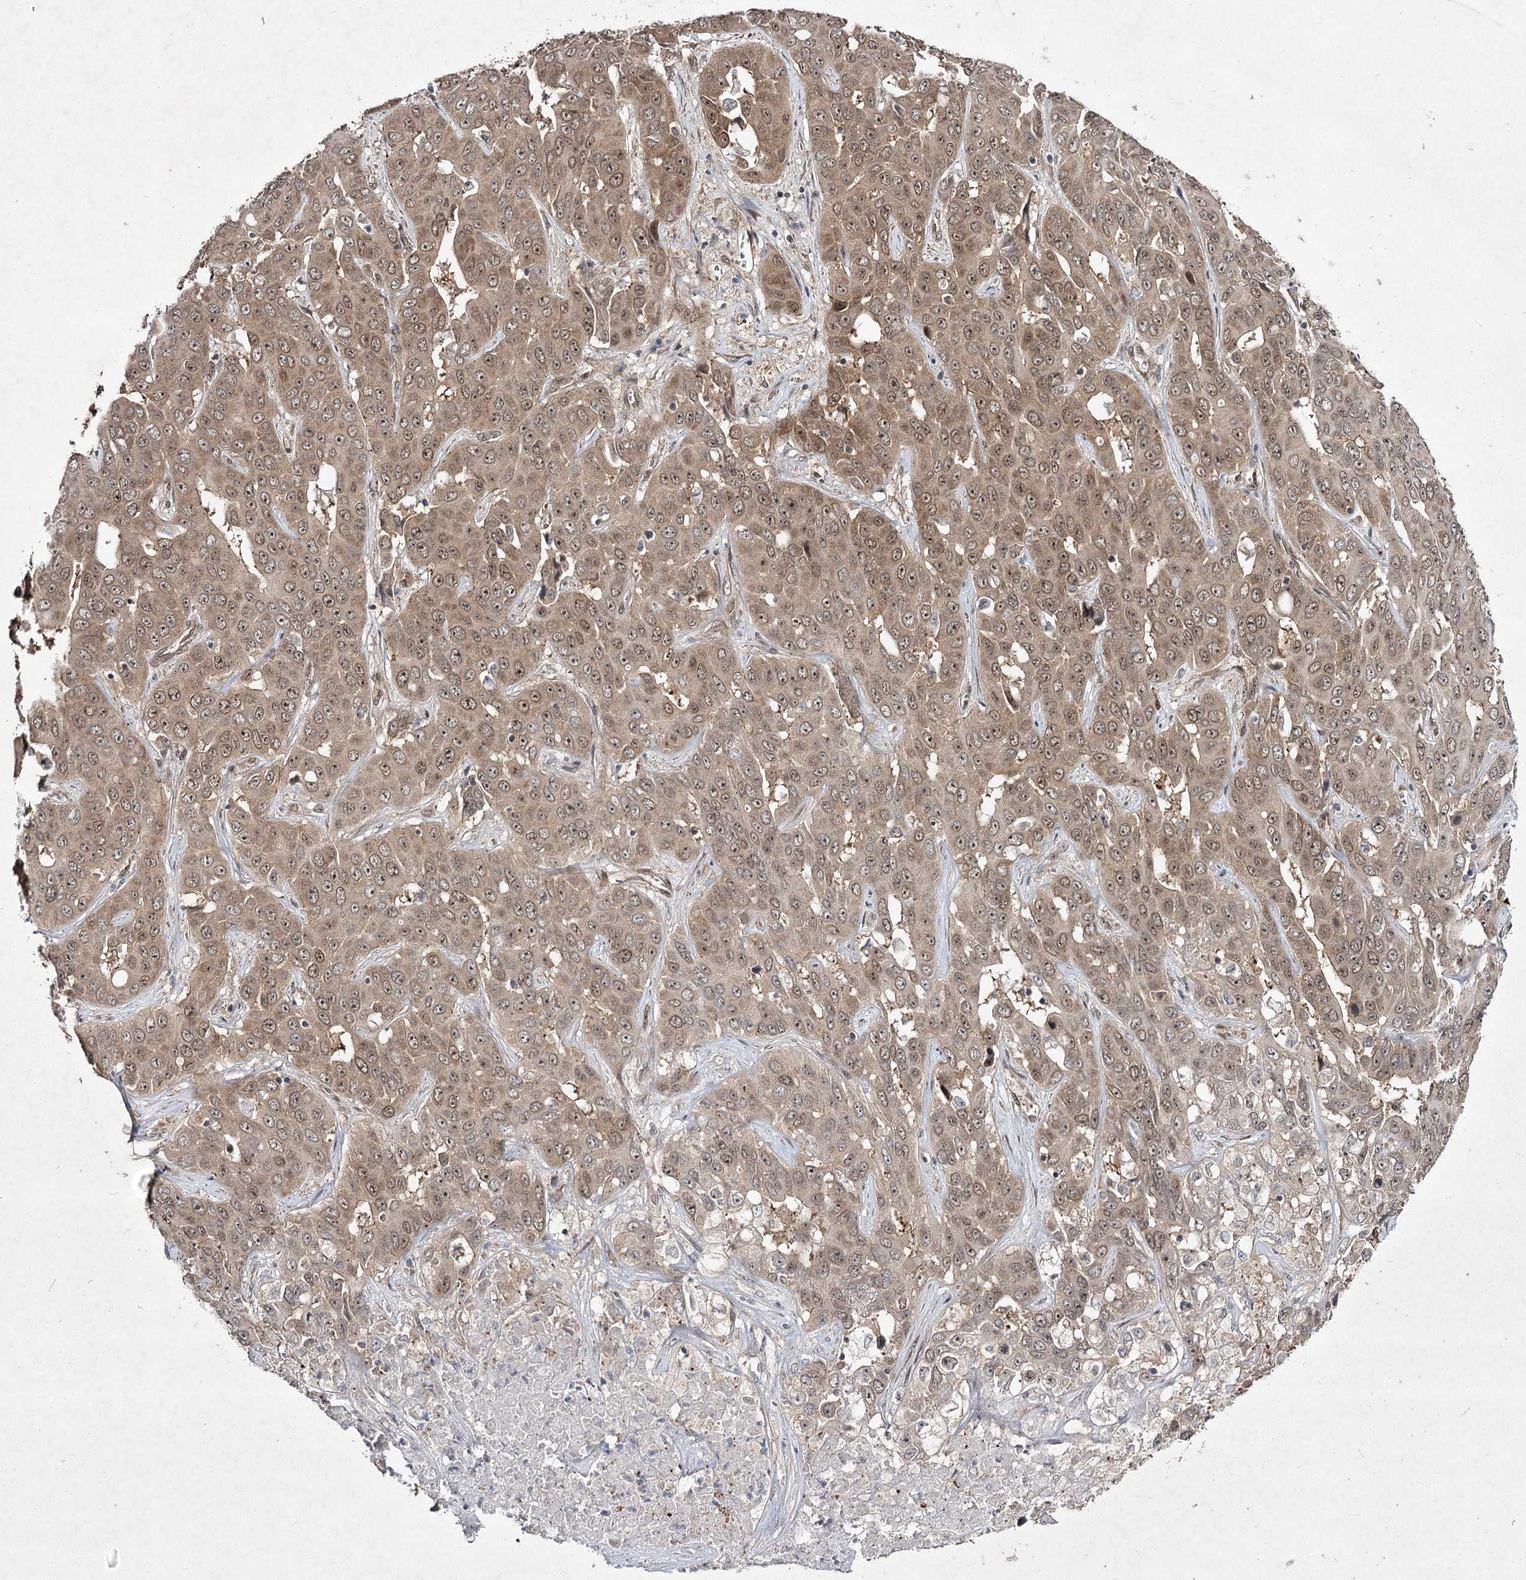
{"staining": {"intensity": "moderate", "quantity": ">75%", "location": "cytoplasmic/membranous,nuclear"}, "tissue": "liver cancer", "cell_type": "Tumor cells", "image_type": "cancer", "snomed": [{"axis": "morphology", "description": "Cholangiocarcinoma"}, {"axis": "topography", "description": "Liver"}], "caption": "A high-resolution histopathology image shows IHC staining of cholangiocarcinoma (liver), which shows moderate cytoplasmic/membranous and nuclear expression in approximately >75% of tumor cells. (DAB (3,3'-diaminobenzidine) = brown stain, brightfield microscopy at high magnification).", "gene": "DCUN1D4", "patient": {"sex": "female", "age": 52}}